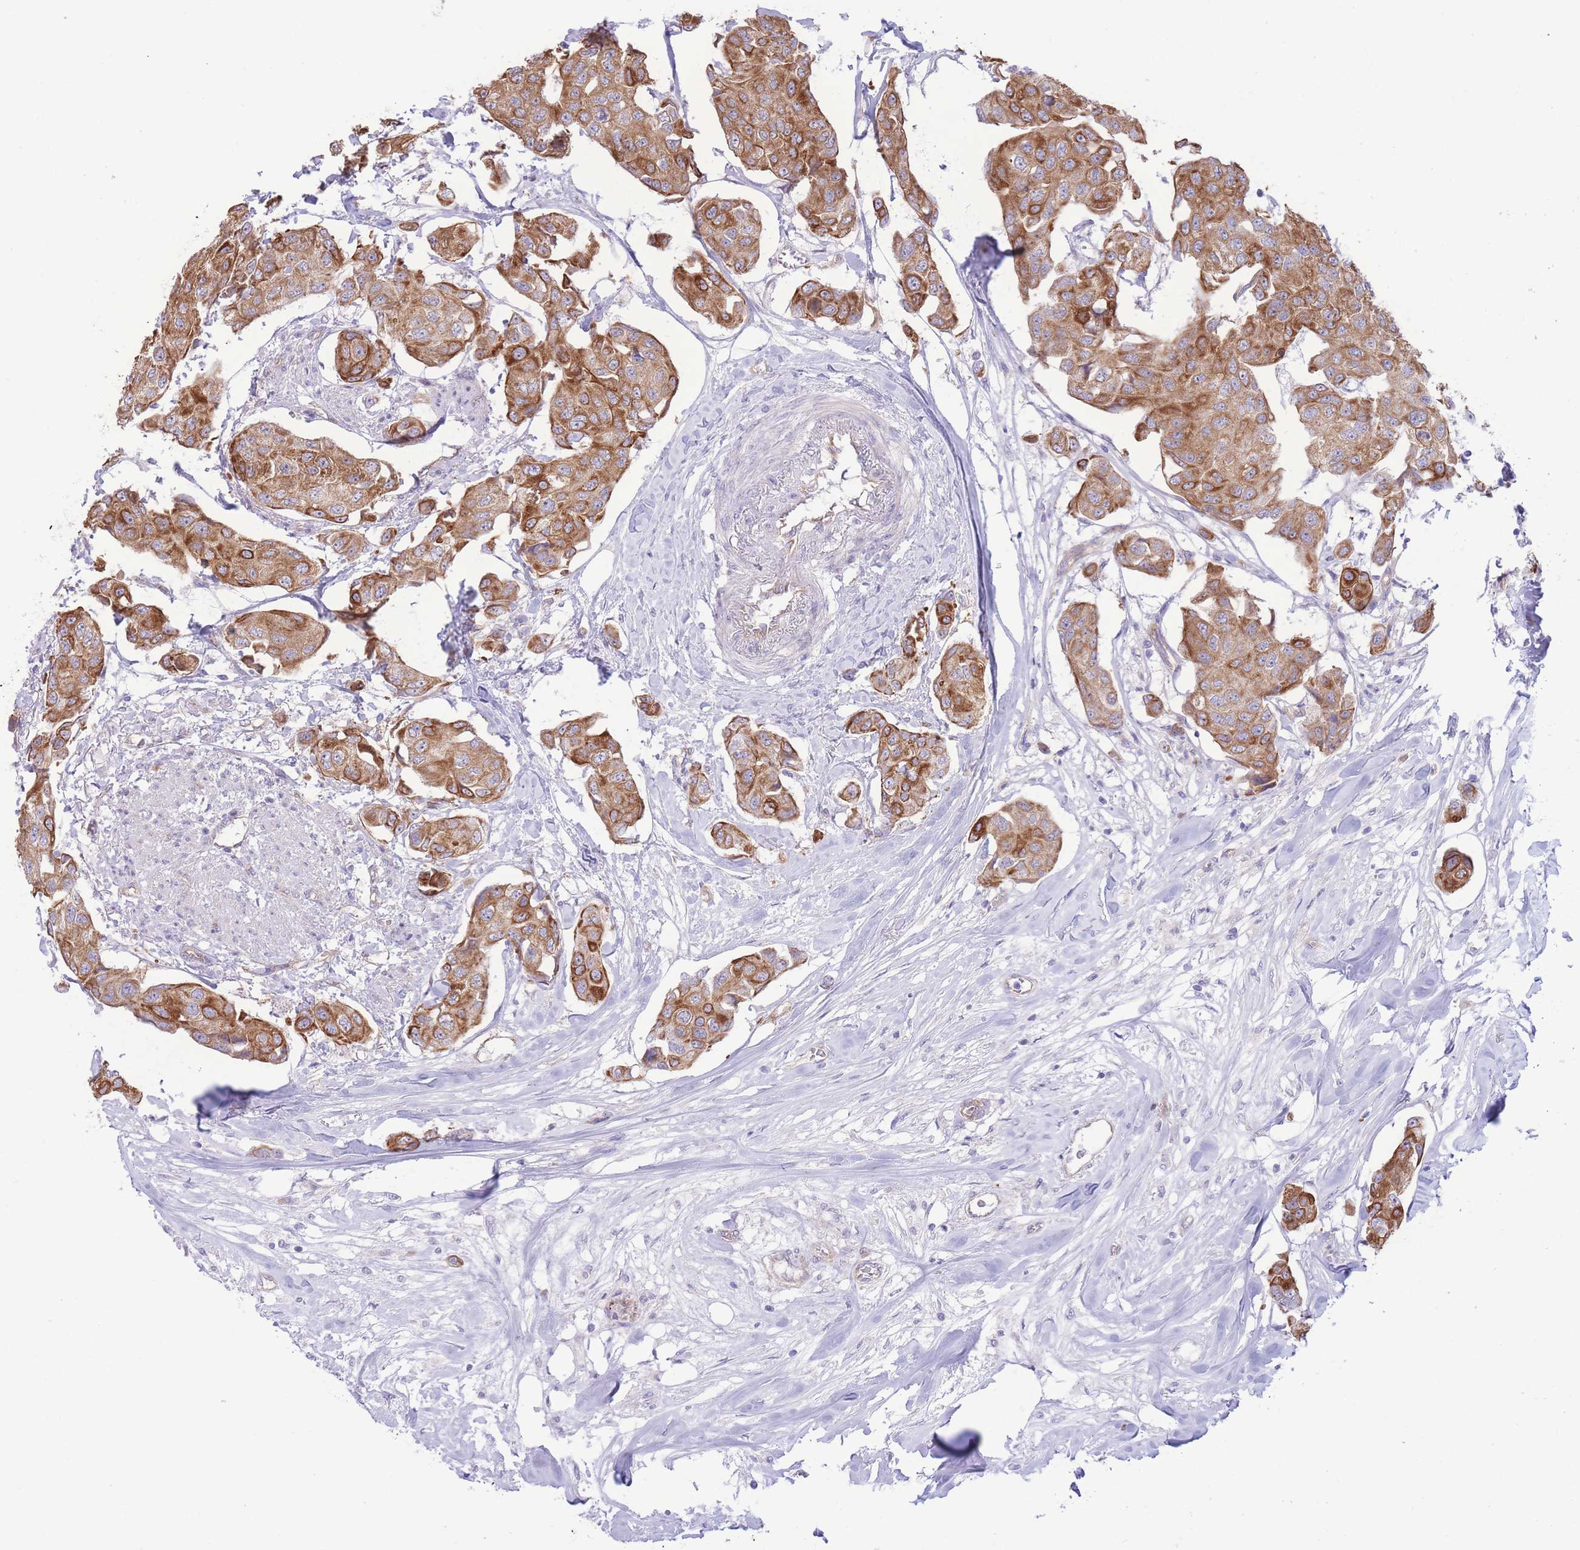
{"staining": {"intensity": "strong", "quantity": ">75%", "location": "cytoplasmic/membranous"}, "tissue": "breast cancer", "cell_type": "Tumor cells", "image_type": "cancer", "snomed": [{"axis": "morphology", "description": "Duct carcinoma"}, {"axis": "topography", "description": "Breast"}, {"axis": "topography", "description": "Lymph node"}], "caption": "Immunohistochemical staining of breast cancer (invasive ductal carcinoma) demonstrates high levels of strong cytoplasmic/membranous expression in approximately >75% of tumor cells.", "gene": "MRPS31", "patient": {"sex": "female", "age": 80}}